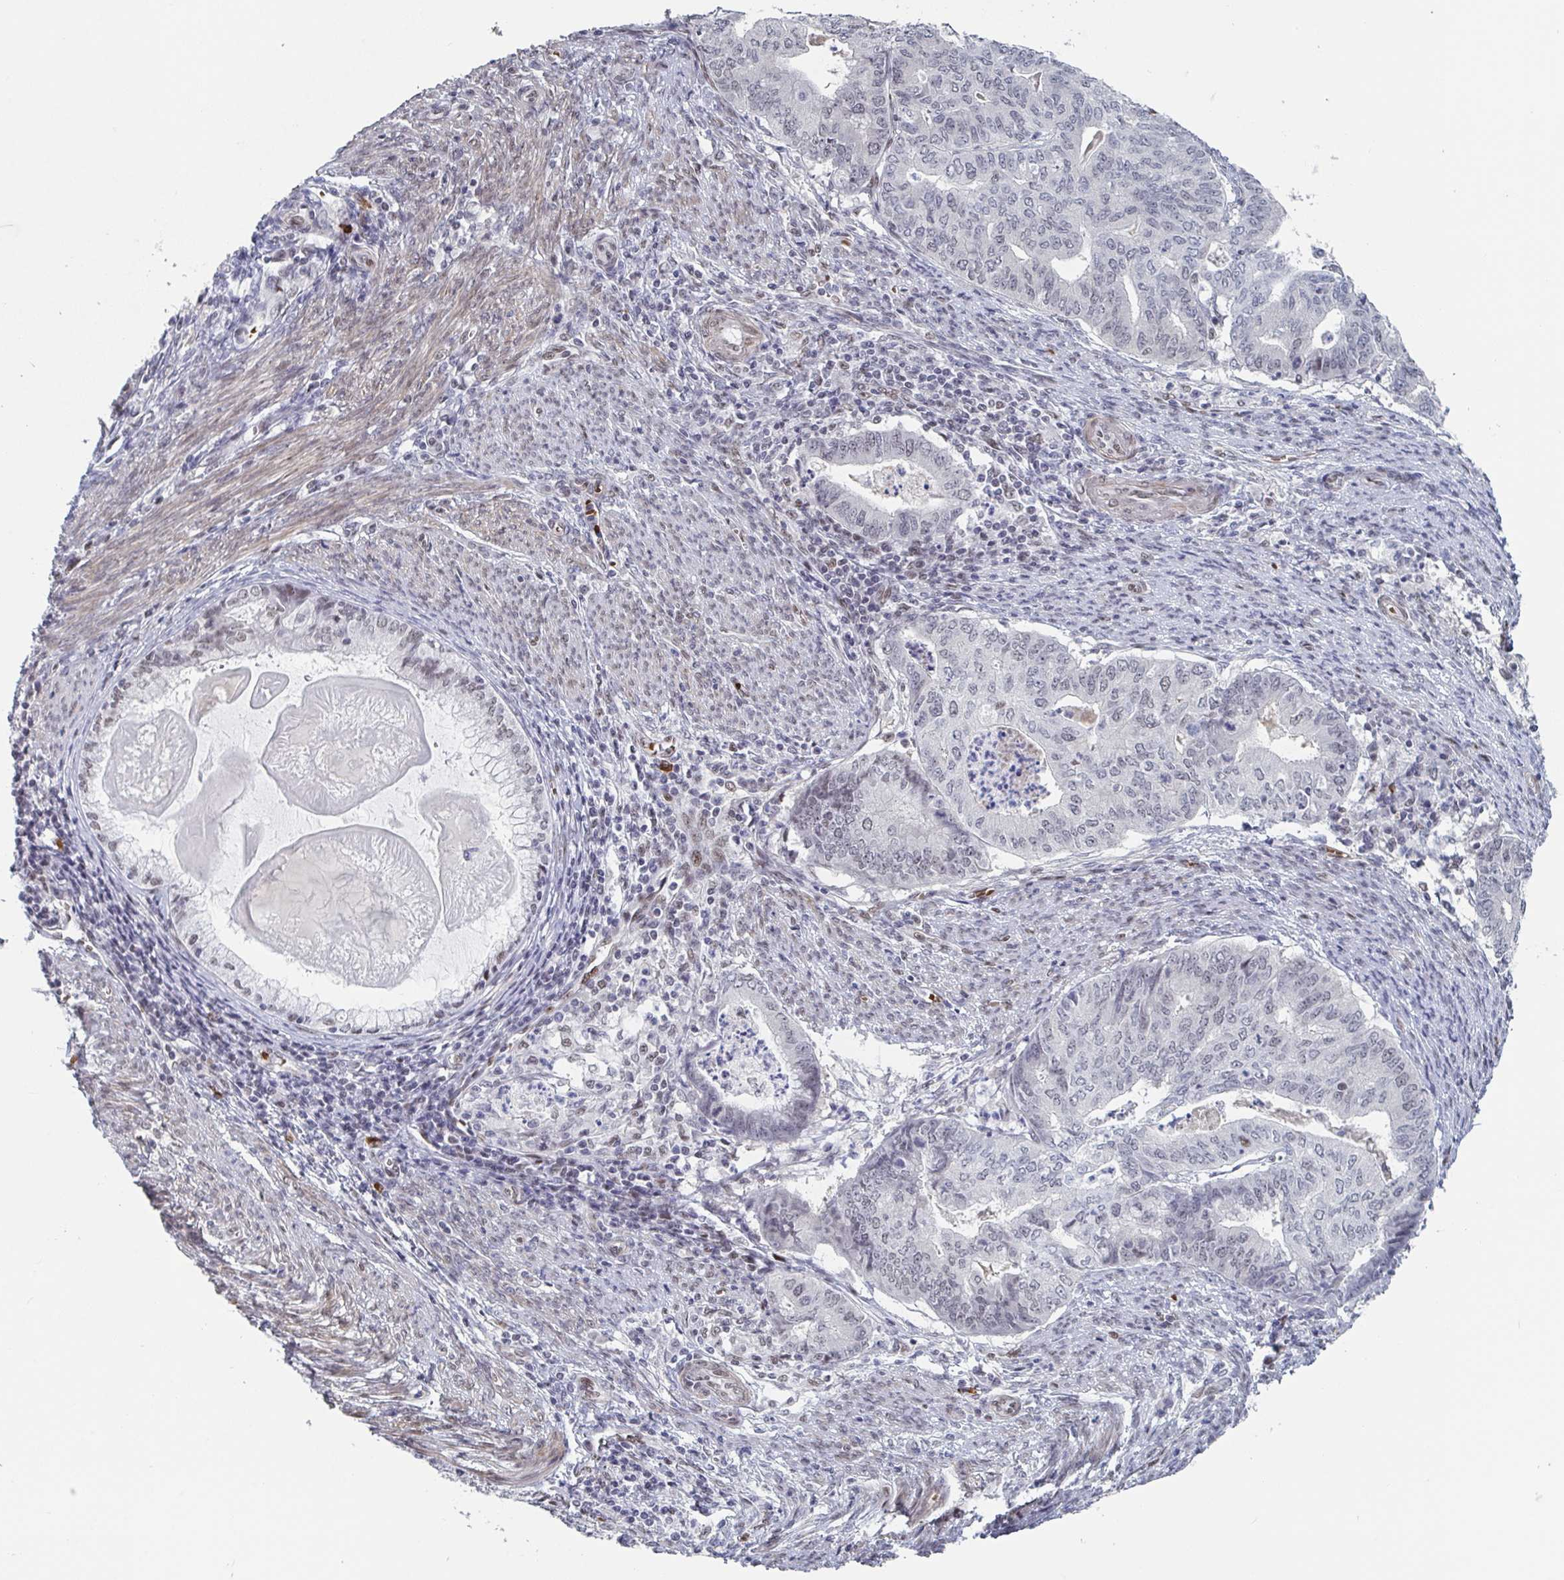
{"staining": {"intensity": "weak", "quantity": "25%-75%", "location": "nuclear"}, "tissue": "endometrial cancer", "cell_type": "Tumor cells", "image_type": "cancer", "snomed": [{"axis": "morphology", "description": "Adenocarcinoma, NOS"}, {"axis": "topography", "description": "Endometrium"}], "caption": "Protein expression analysis of endometrial adenocarcinoma displays weak nuclear positivity in about 25%-75% of tumor cells.", "gene": "BCL7B", "patient": {"sex": "female", "age": 79}}